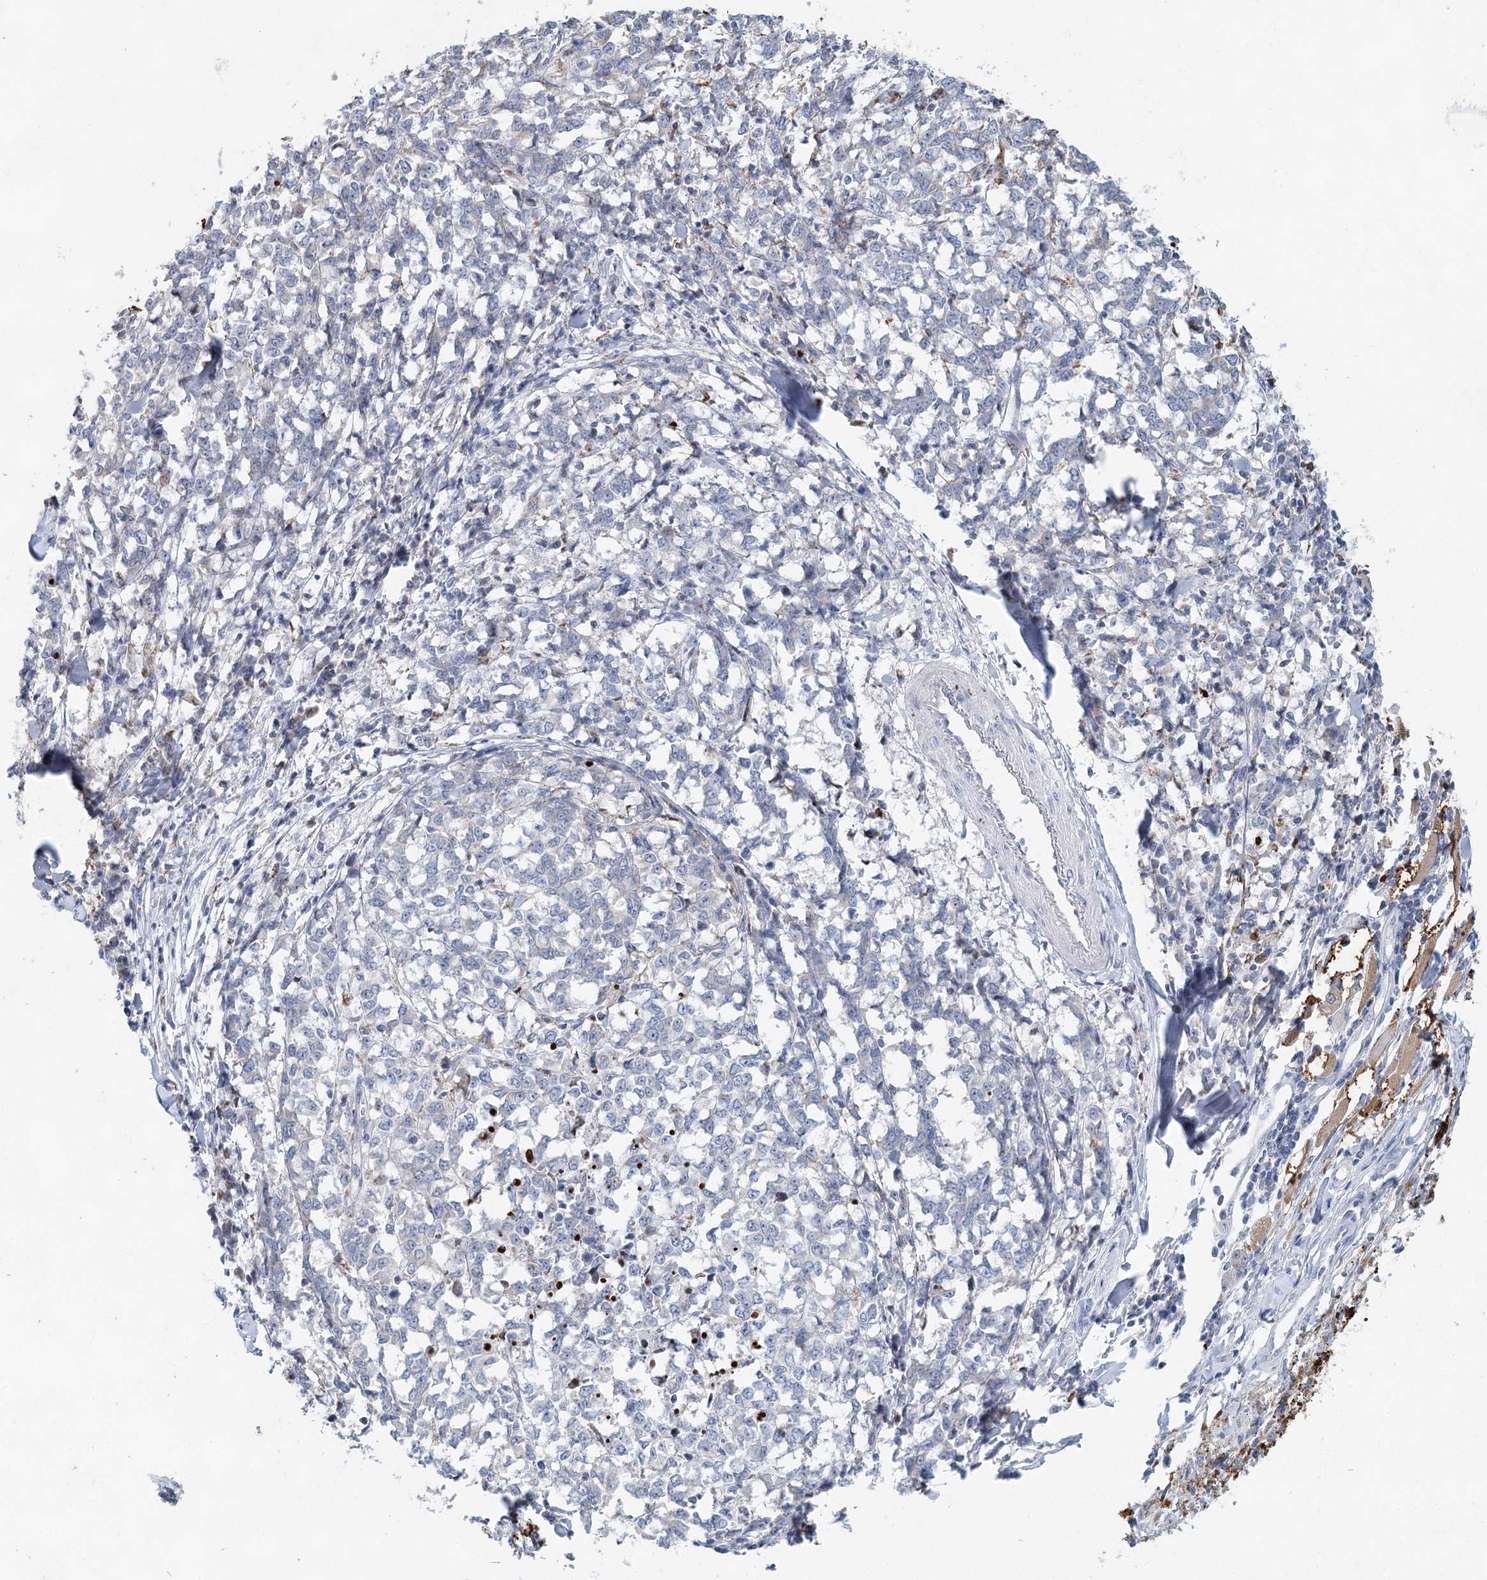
{"staining": {"intensity": "negative", "quantity": "none", "location": "none"}, "tissue": "melanoma", "cell_type": "Tumor cells", "image_type": "cancer", "snomed": [{"axis": "morphology", "description": "Malignant melanoma, NOS"}, {"axis": "topography", "description": "Skin"}], "caption": "Immunohistochemistry of human malignant melanoma exhibits no expression in tumor cells.", "gene": "XPO6", "patient": {"sex": "female", "age": 72}}